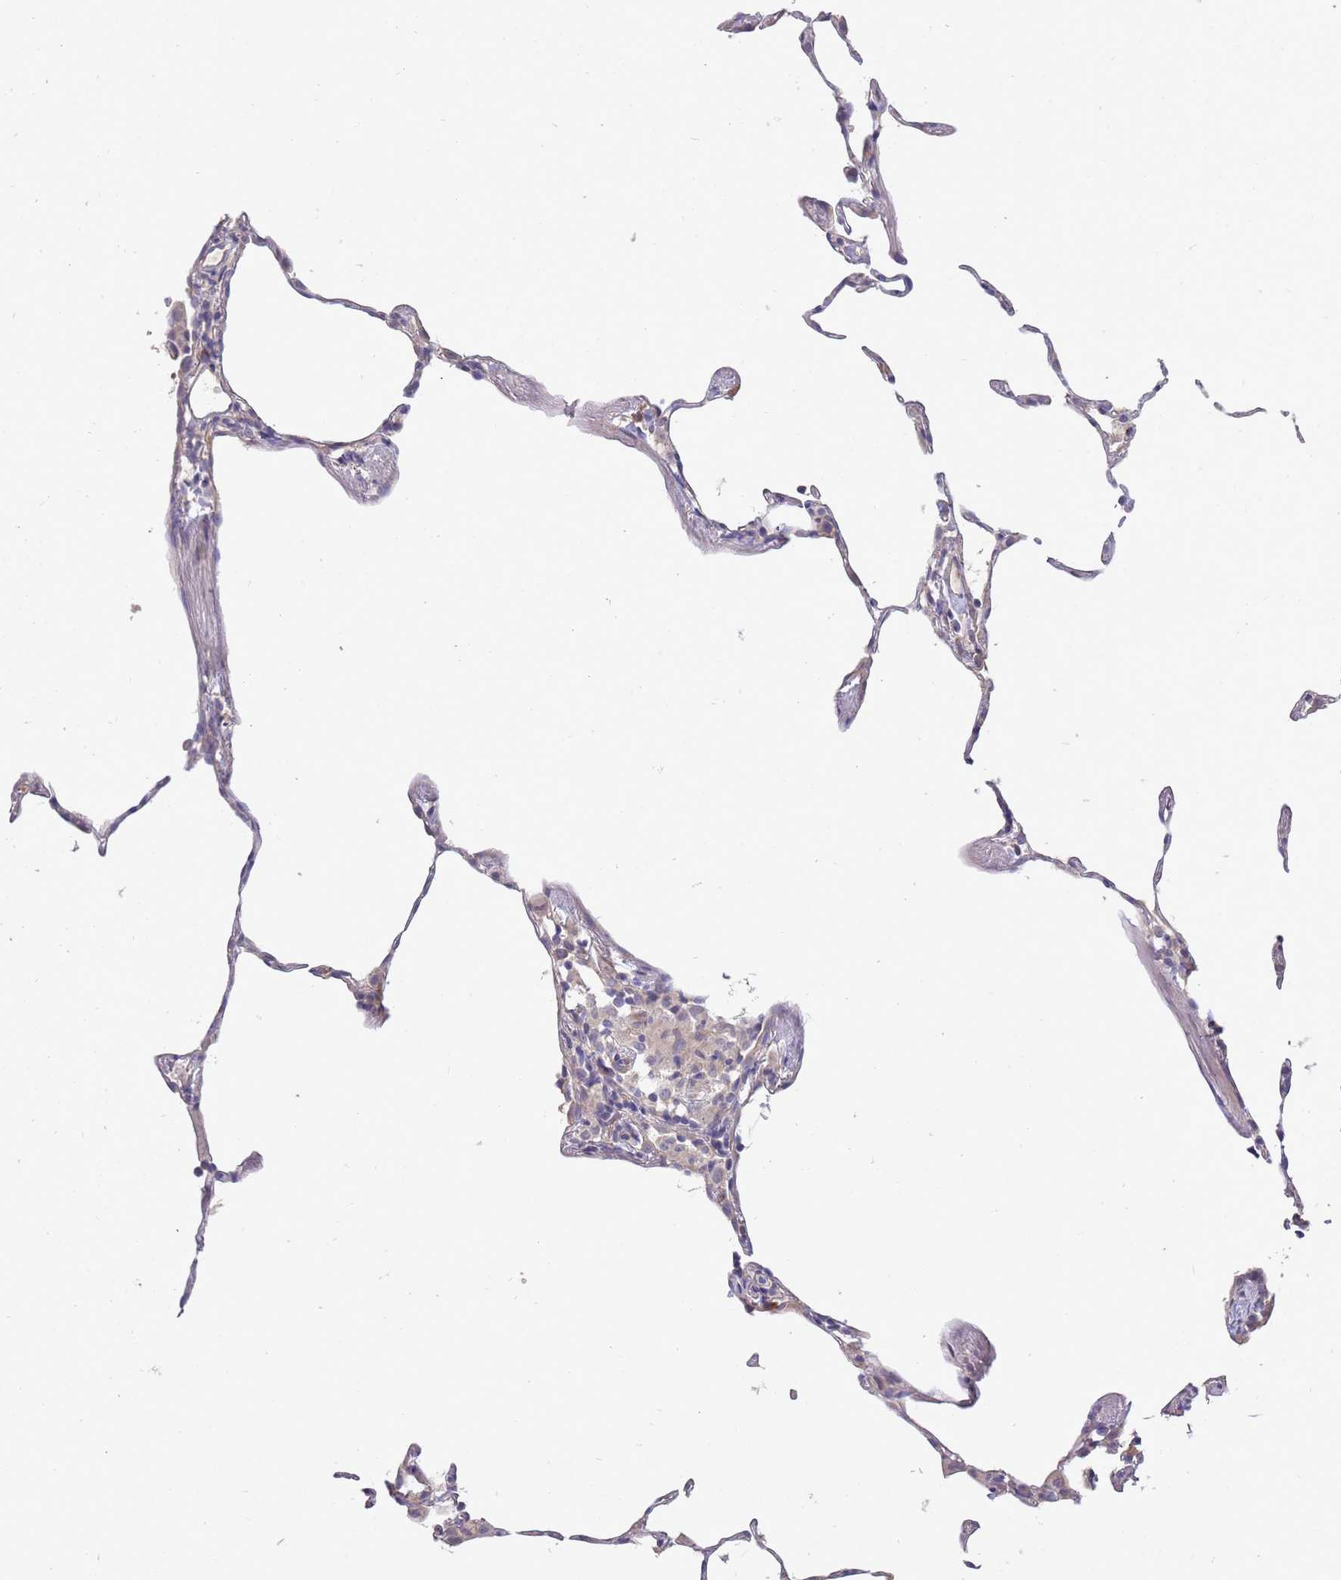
{"staining": {"intensity": "negative", "quantity": "none", "location": "none"}, "tissue": "lung", "cell_type": "Alveolar cells", "image_type": "normal", "snomed": [{"axis": "morphology", "description": "Normal tissue, NOS"}, {"axis": "topography", "description": "Lung"}], "caption": "There is no significant staining in alveolar cells of lung.", "gene": "NMUR2", "patient": {"sex": "female", "age": 57}}